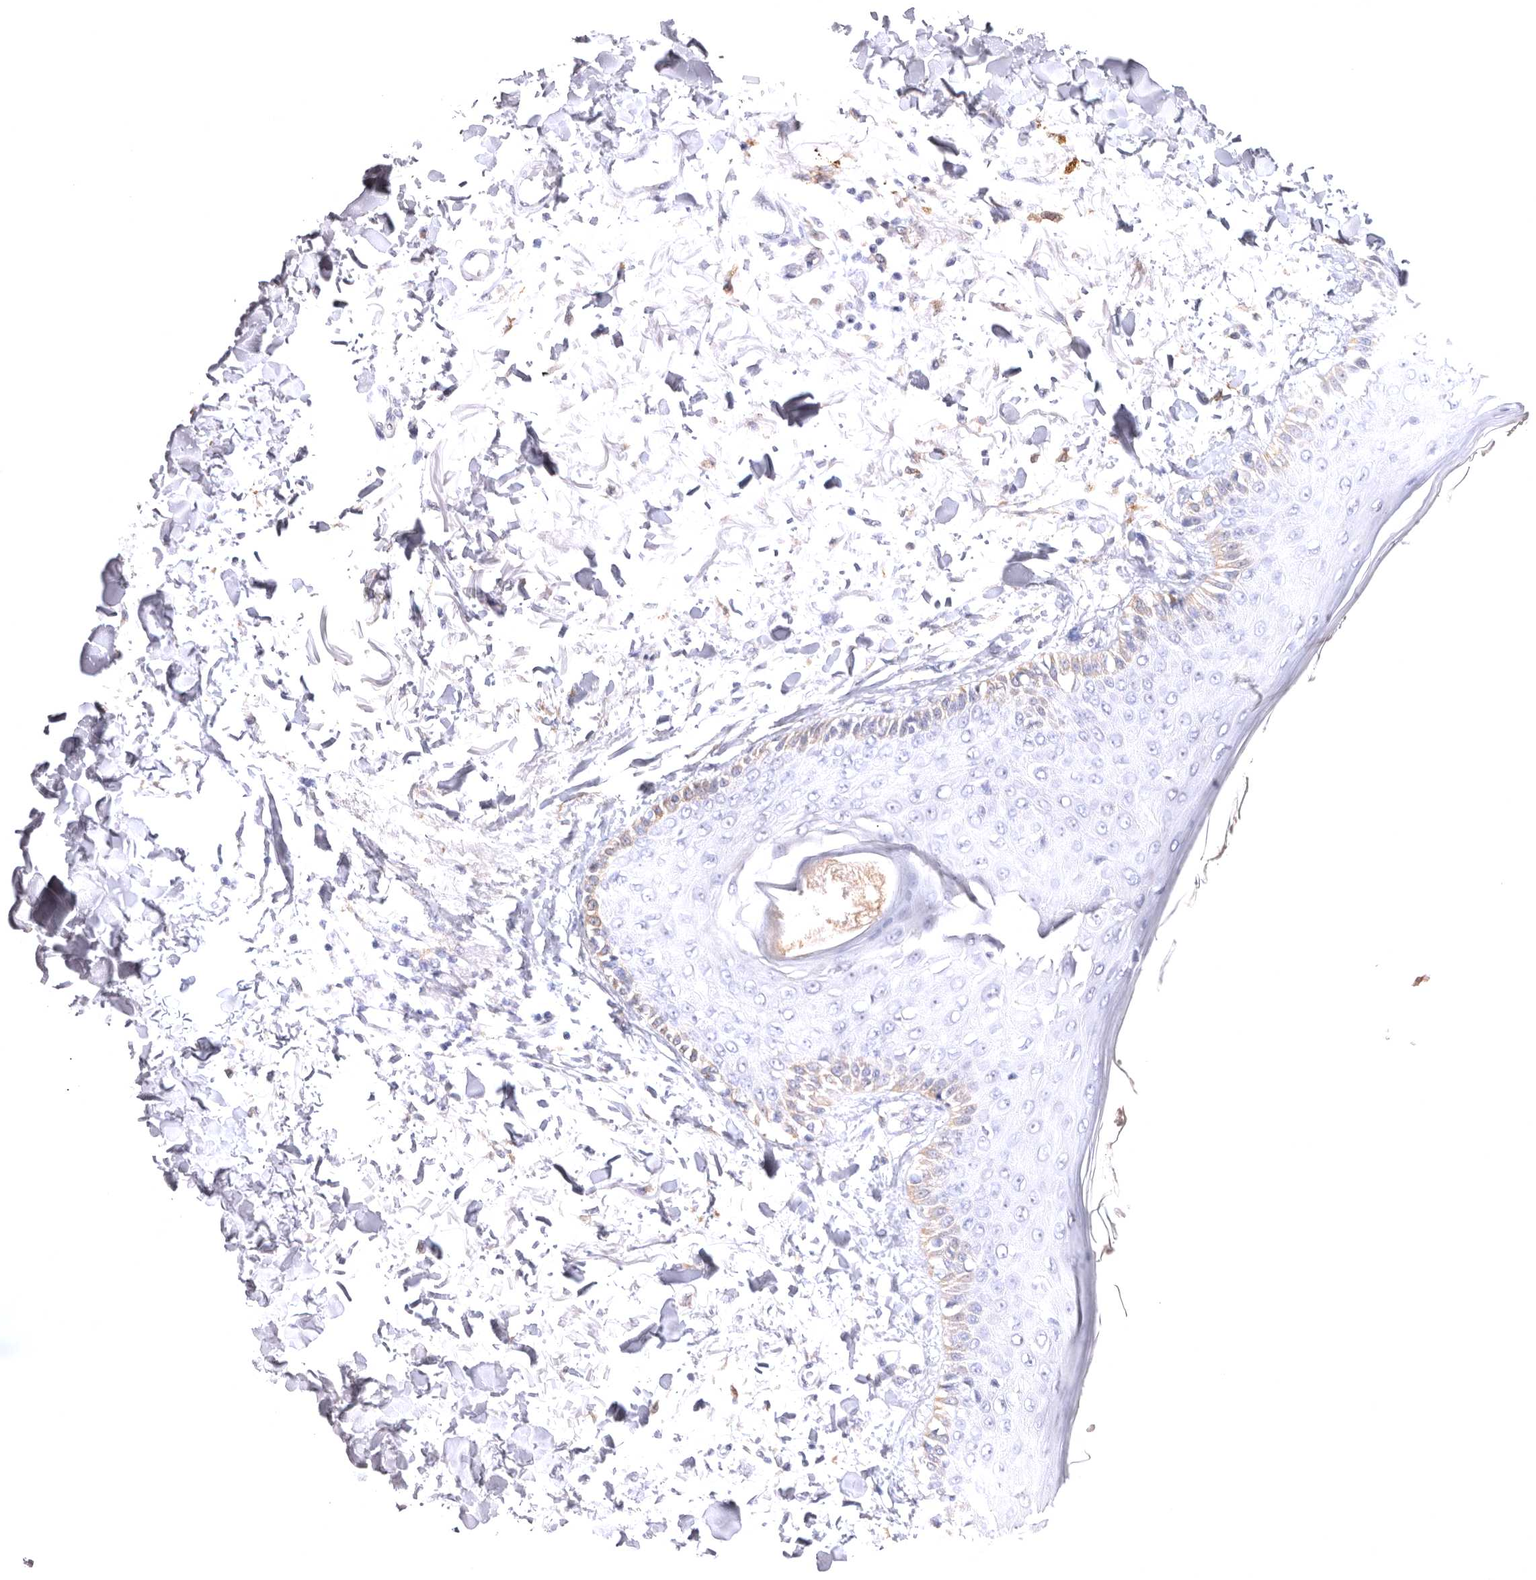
{"staining": {"intensity": "negative", "quantity": "none", "location": "none"}, "tissue": "skin", "cell_type": "Fibroblasts", "image_type": "normal", "snomed": [{"axis": "morphology", "description": "Normal tissue, NOS"}, {"axis": "morphology", "description": "Squamous cell carcinoma, NOS"}, {"axis": "topography", "description": "Skin"}, {"axis": "topography", "description": "Peripheral nerve tissue"}], "caption": "IHC of normal skin demonstrates no positivity in fibroblasts.", "gene": "VPS45", "patient": {"sex": "male", "age": 83}}